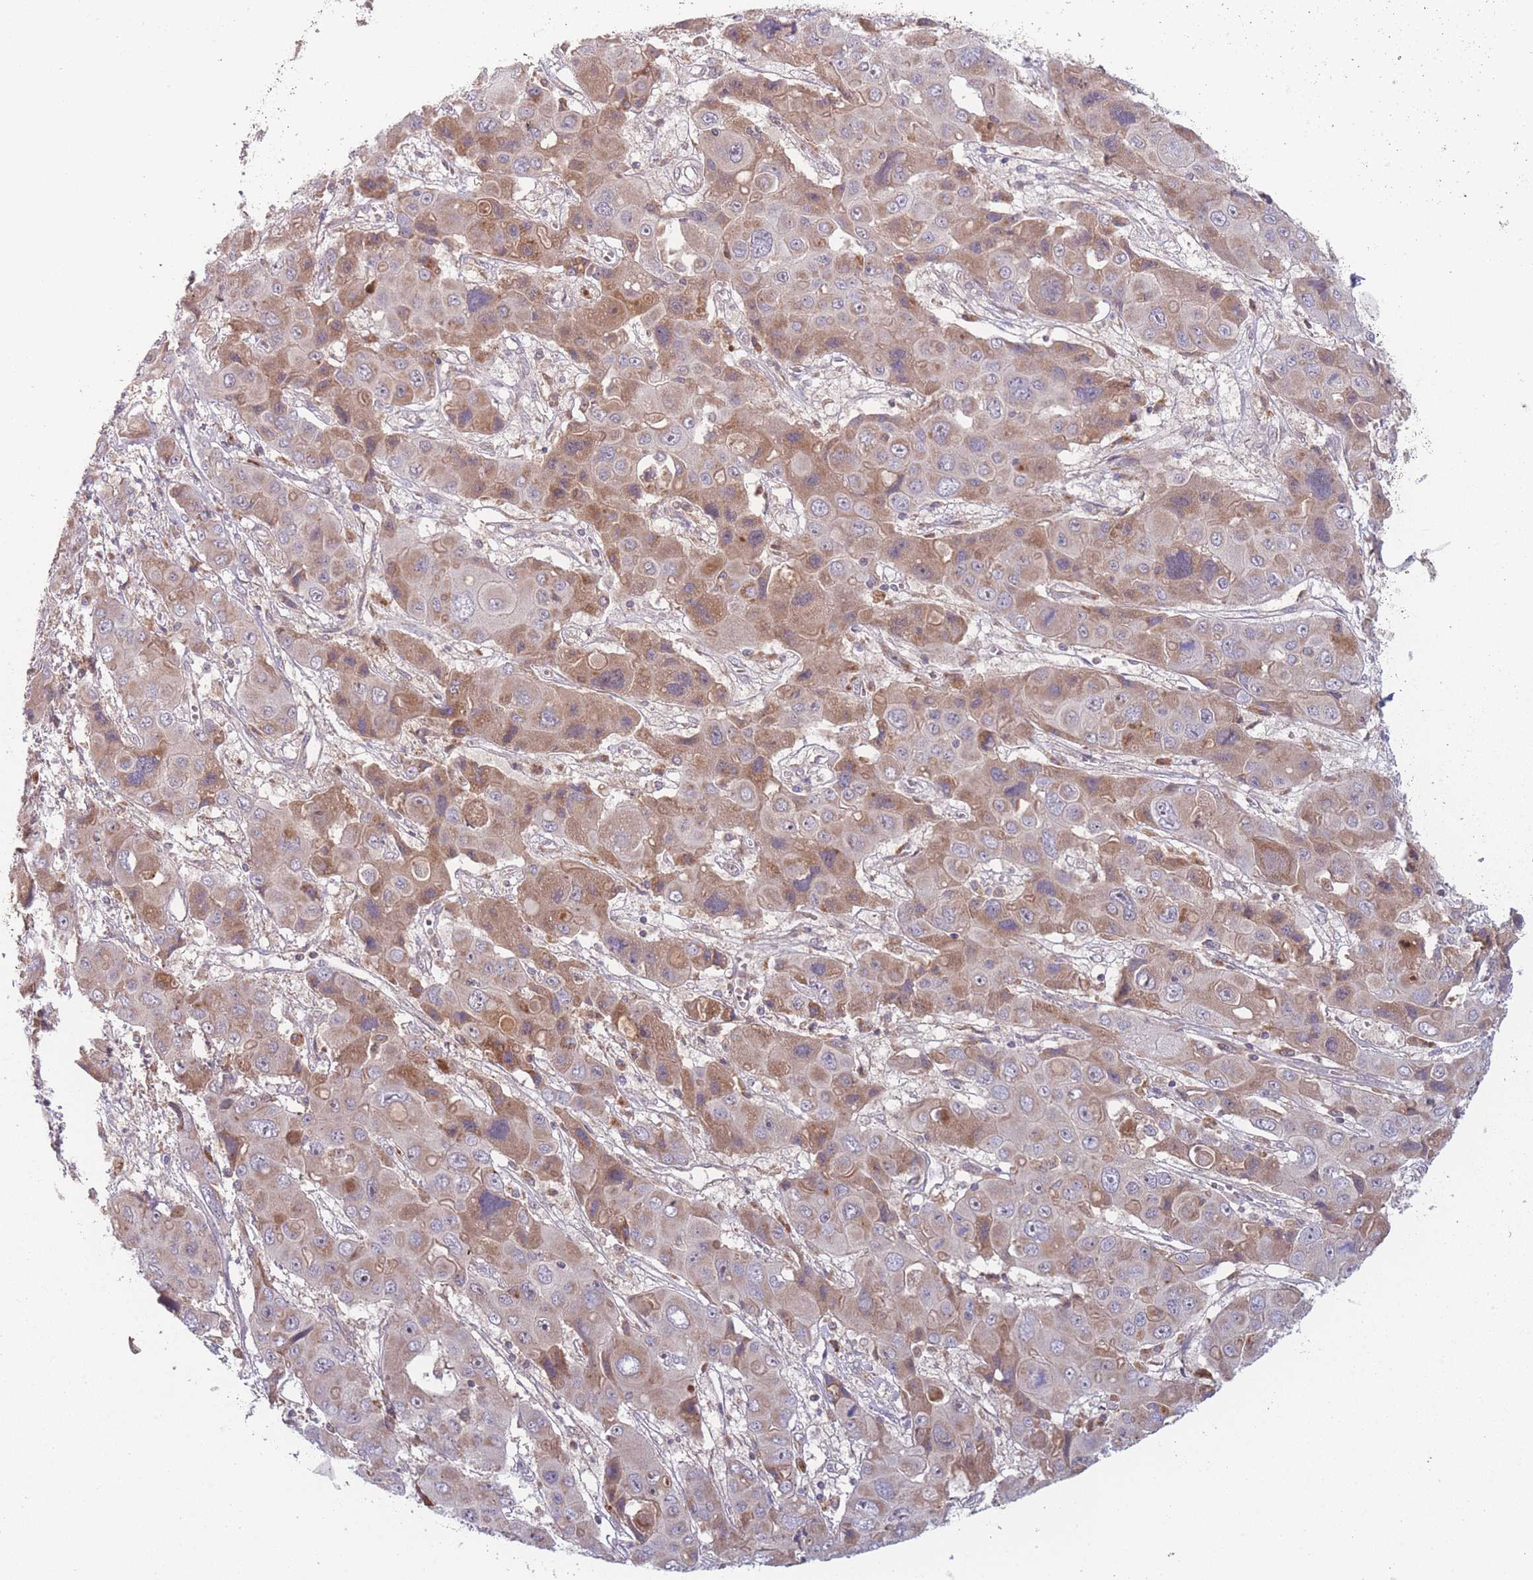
{"staining": {"intensity": "moderate", "quantity": "25%-75%", "location": "cytoplasmic/membranous"}, "tissue": "liver cancer", "cell_type": "Tumor cells", "image_type": "cancer", "snomed": [{"axis": "morphology", "description": "Cholangiocarcinoma"}, {"axis": "topography", "description": "Liver"}], "caption": "Protein staining of cholangiocarcinoma (liver) tissue shows moderate cytoplasmic/membranous expression in approximately 25%-75% of tumor cells. The staining was performed using DAB (3,3'-diaminobenzidine) to visualize the protein expression in brown, while the nuclei were stained in blue with hematoxylin (Magnification: 20x).", "gene": "ATP5MG", "patient": {"sex": "male", "age": 67}}